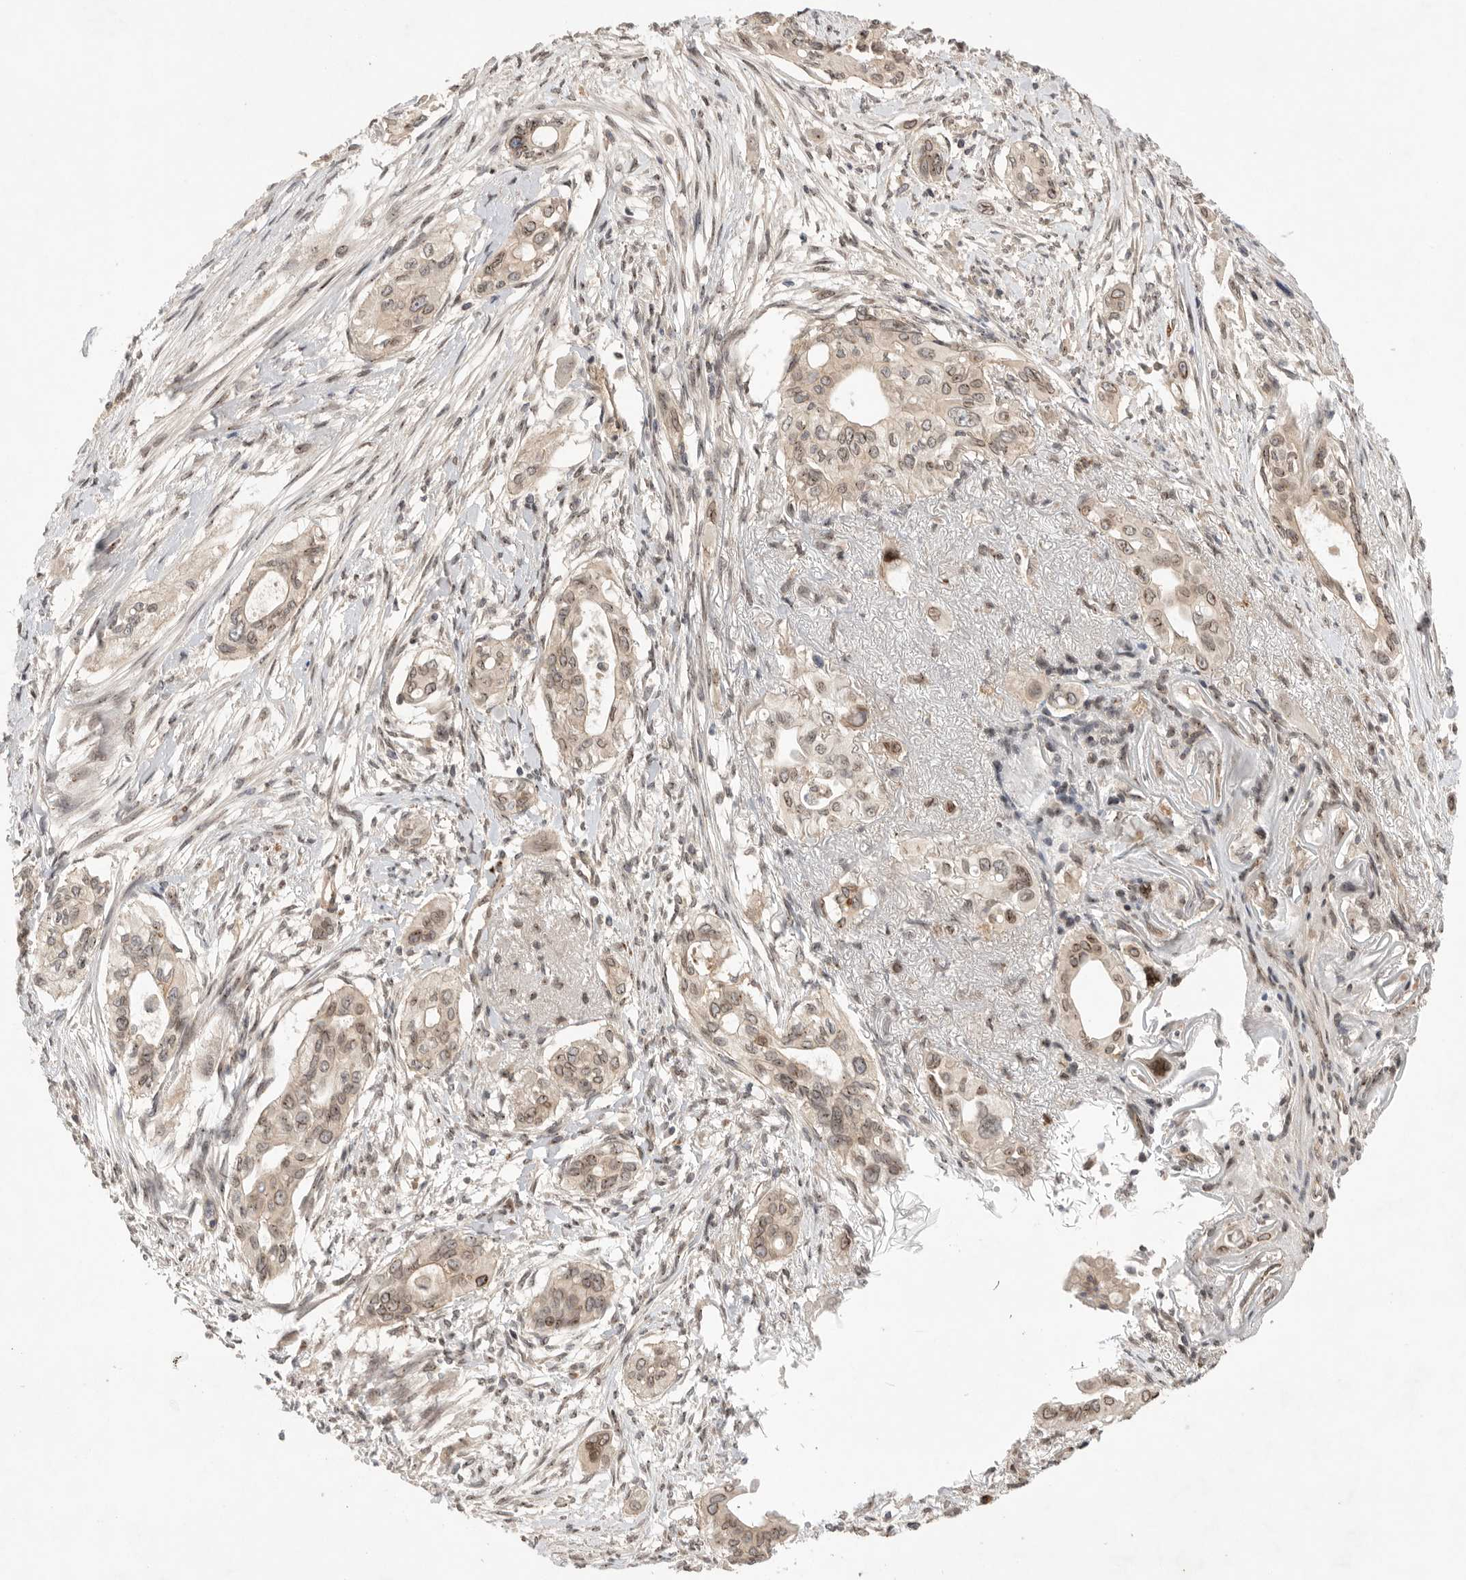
{"staining": {"intensity": "weak", "quantity": "25%-75%", "location": "cytoplasmic/membranous,nuclear"}, "tissue": "pancreatic cancer", "cell_type": "Tumor cells", "image_type": "cancer", "snomed": [{"axis": "morphology", "description": "Adenocarcinoma, NOS"}, {"axis": "topography", "description": "Pancreas"}], "caption": "Adenocarcinoma (pancreatic) stained with immunohistochemistry (IHC) displays weak cytoplasmic/membranous and nuclear positivity in approximately 25%-75% of tumor cells. (Brightfield microscopy of DAB IHC at high magnification).", "gene": "LEMD3", "patient": {"sex": "female", "age": 60}}